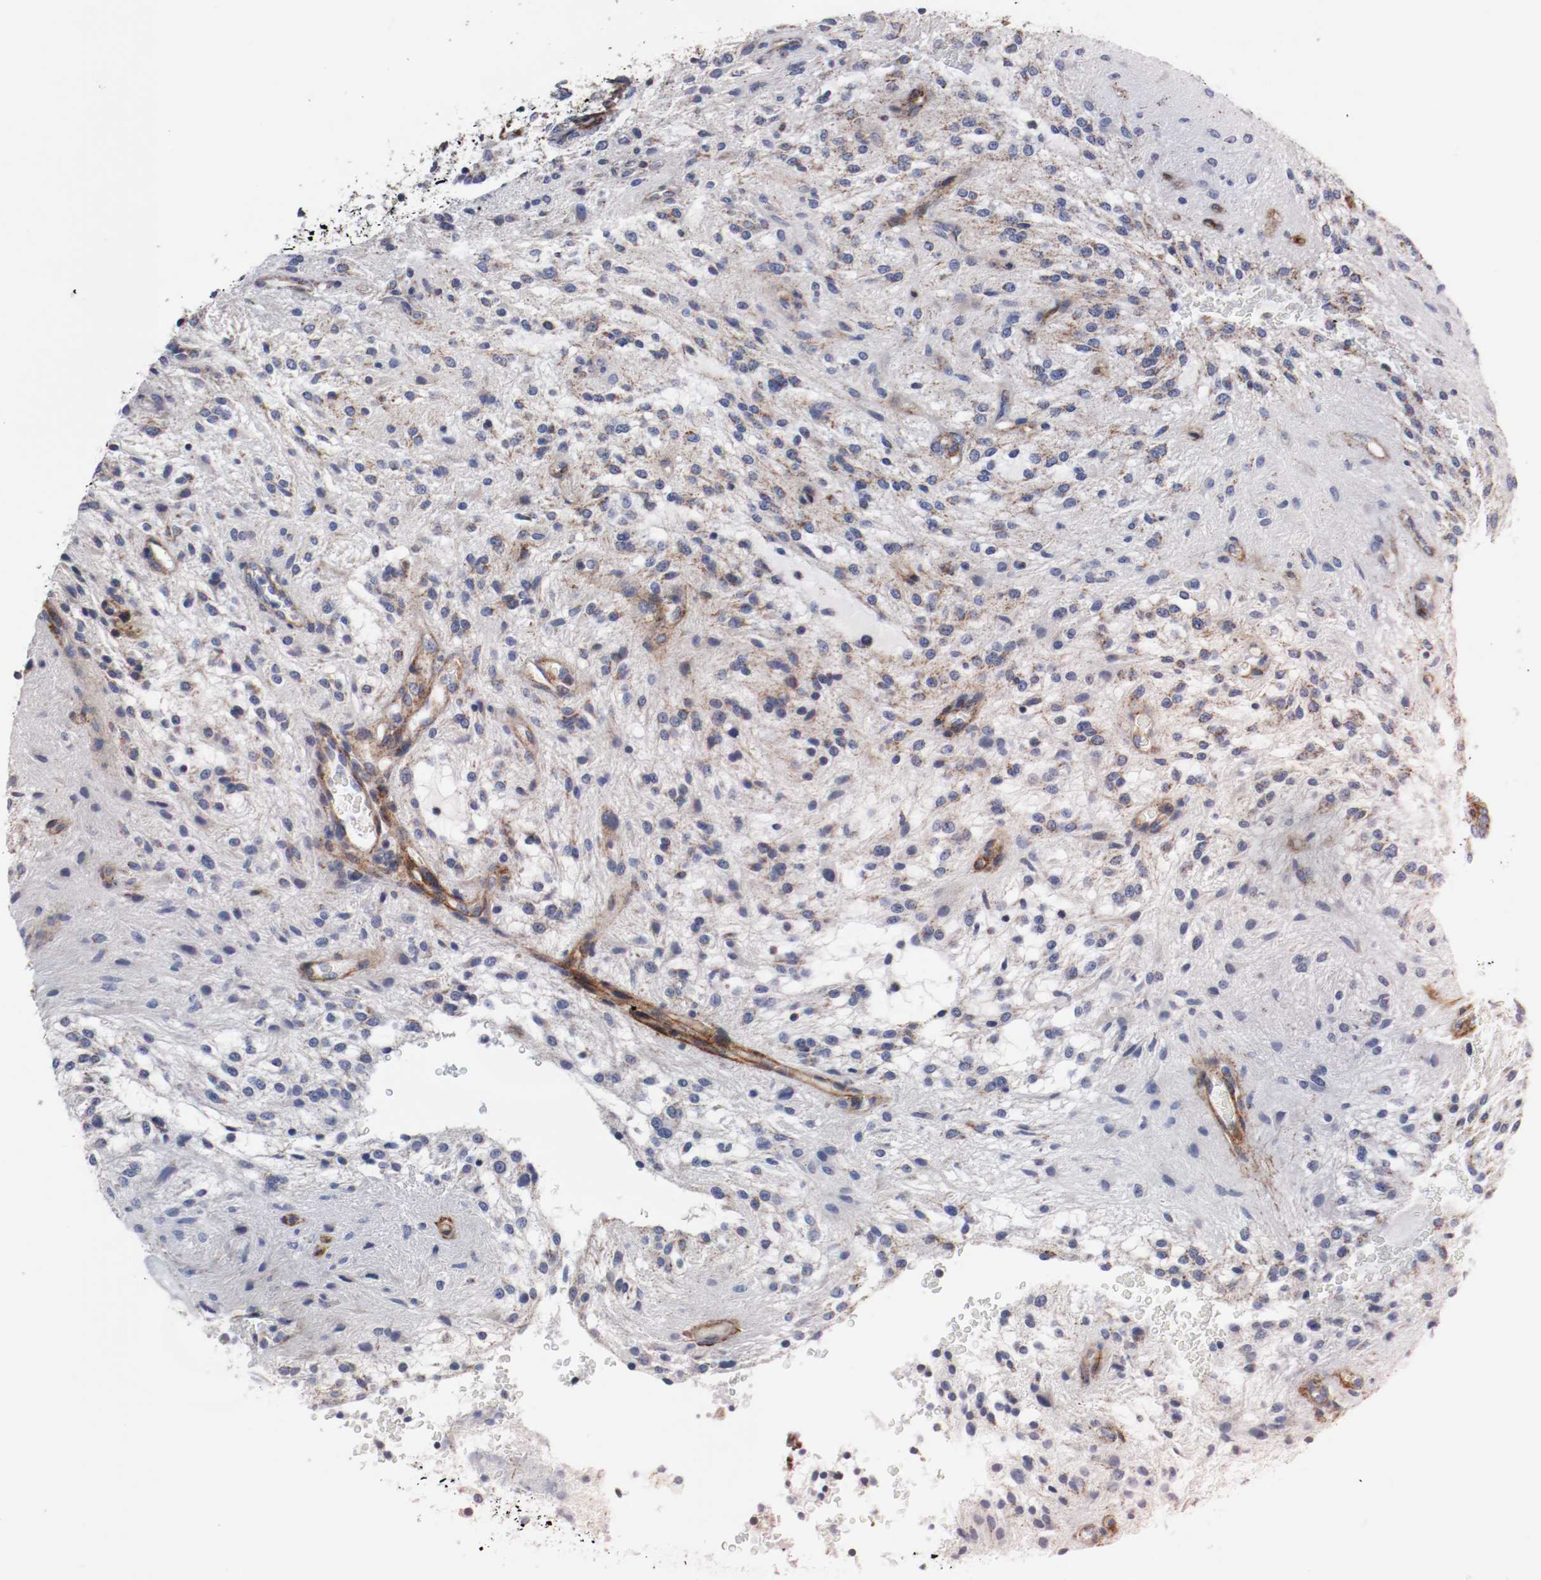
{"staining": {"intensity": "moderate", "quantity": "<25%", "location": "cytoplasmic/membranous"}, "tissue": "glioma", "cell_type": "Tumor cells", "image_type": "cancer", "snomed": [{"axis": "morphology", "description": "Glioma, malignant, NOS"}, {"axis": "topography", "description": "Cerebellum"}], "caption": "An image of human glioma stained for a protein demonstrates moderate cytoplasmic/membranous brown staining in tumor cells.", "gene": "TUBD1", "patient": {"sex": "female", "age": 10}}